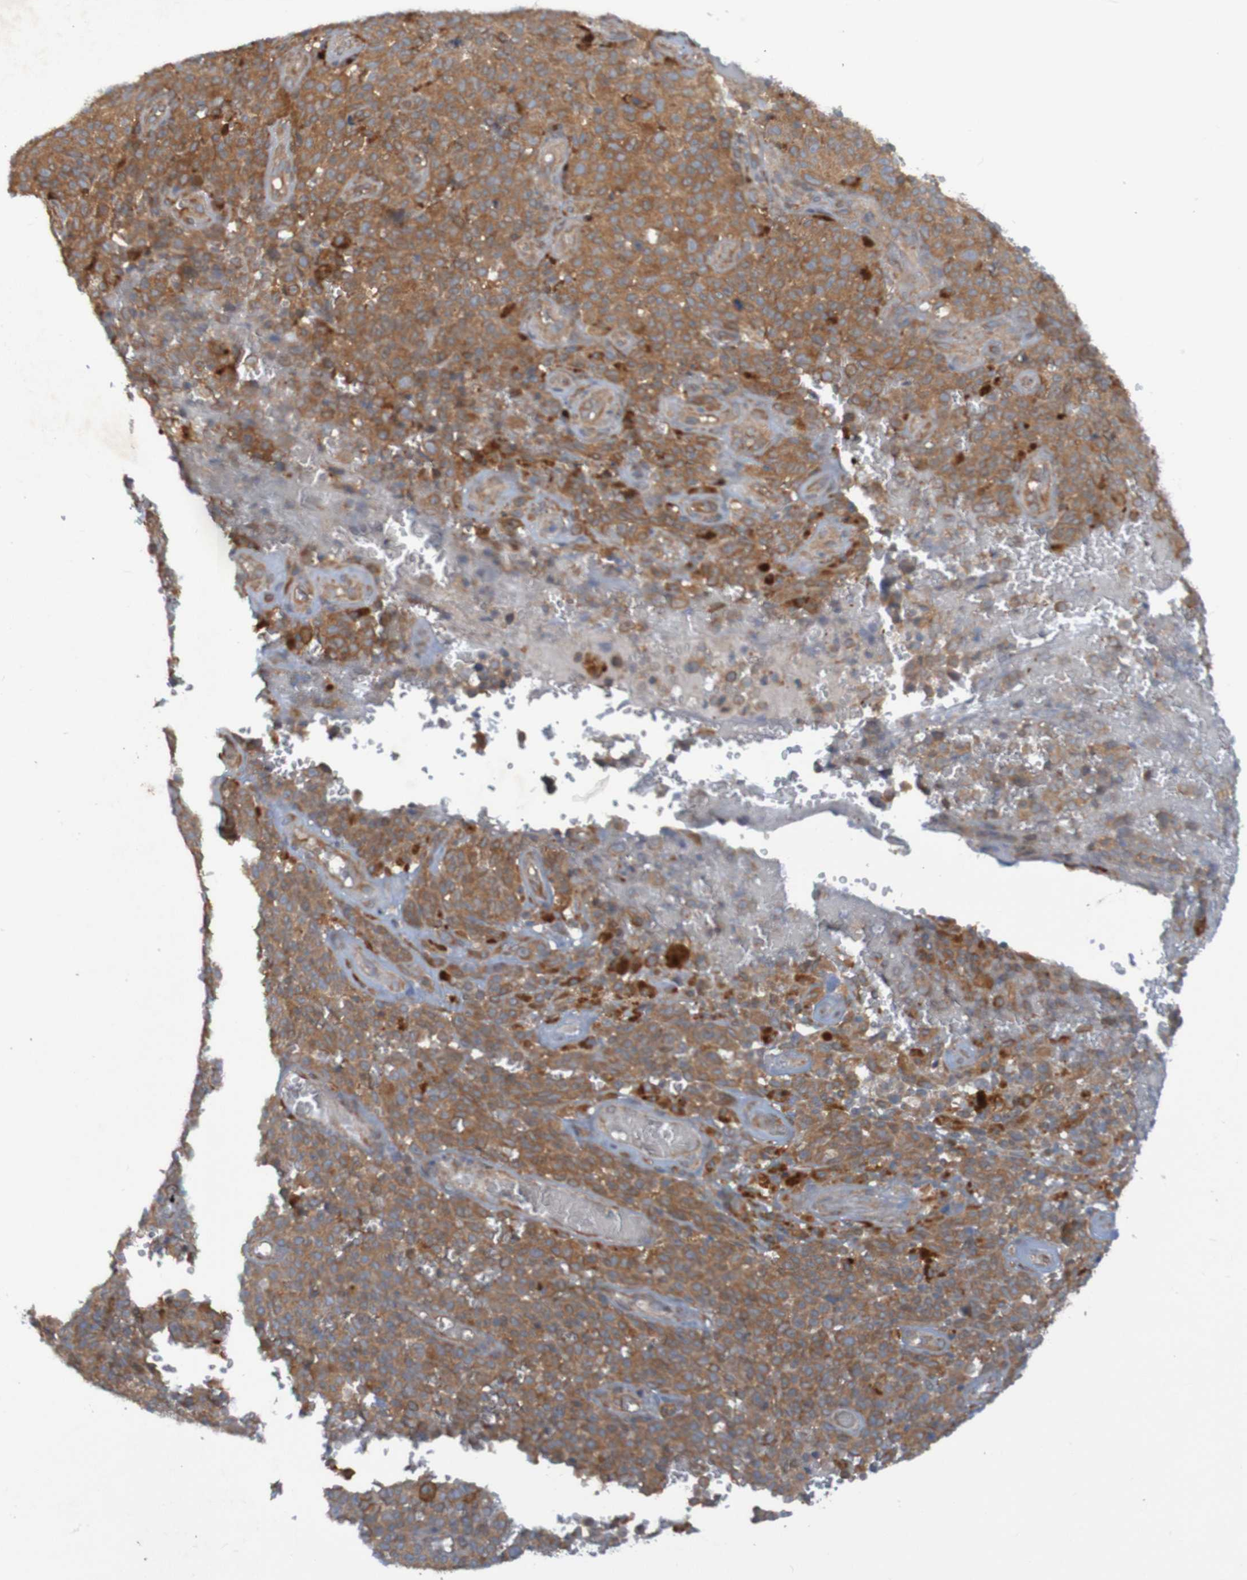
{"staining": {"intensity": "moderate", "quantity": ">75%", "location": "cytoplasmic/membranous"}, "tissue": "melanoma", "cell_type": "Tumor cells", "image_type": "cancer", "snomed": [{"axis": "morphology", "description": "Malignant melanoma, NOS"}, {"axis": "topography", "description": "Skin"}], "caption": "DAB (3,3'-diaminobenzidine) immunohistochemical staining of melanoma demonstrates moderate cytoplasmic/membranous protein expression in about >75% of tumor cells.", "gene": "DNAJC4", "patient": {"sex": "female", "age": 82}}